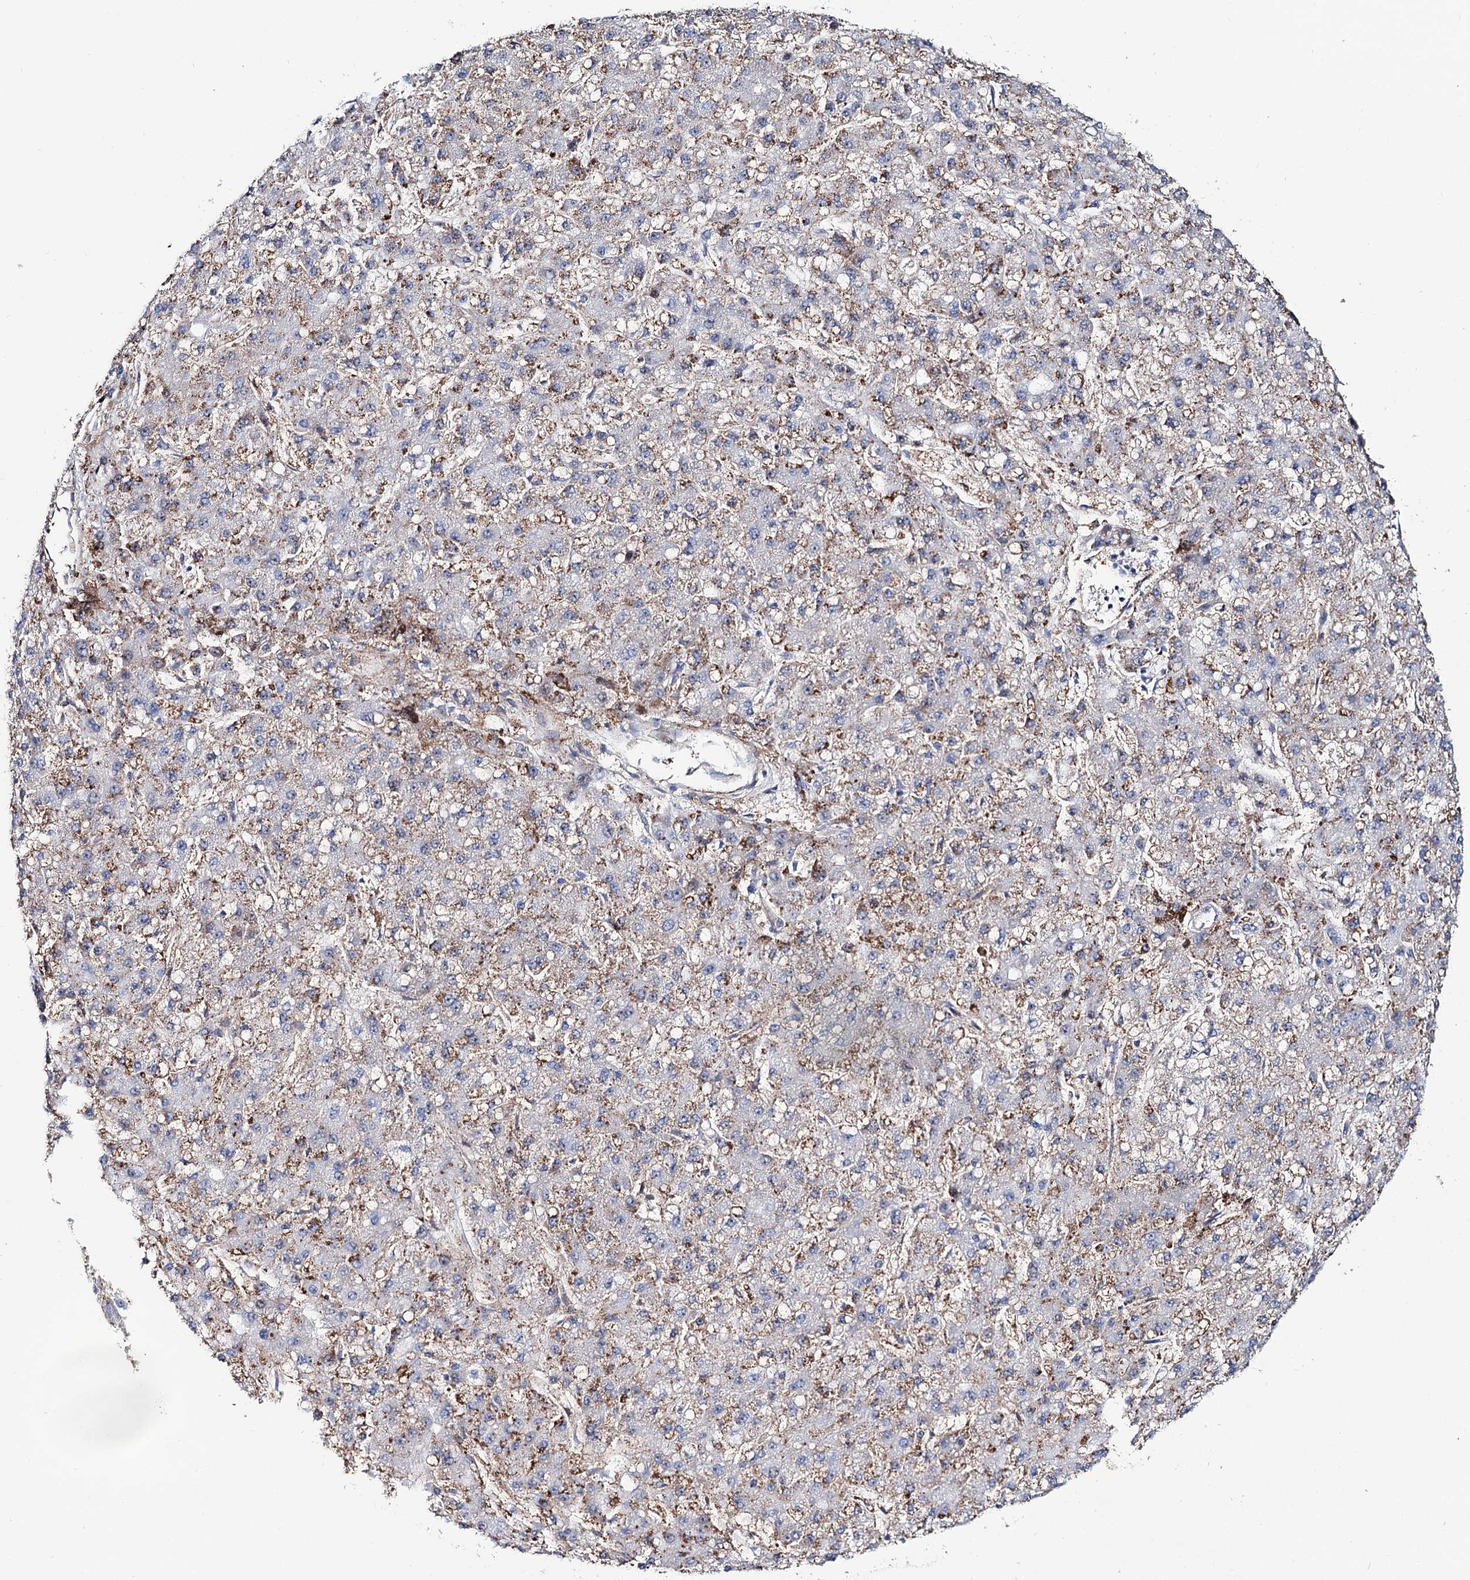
{"staining": {"intensity": "moderate", "quantity": "25%-75%", "location": "cytoplasmic/membranous"}, "tissue": "liver cancer", "cell_type": "Tumor cells", "image_type": "cancer", "snomed": [{"axis": "morphology", "description": "Carcinoma, Hepatocellular, NOS"}, {"axis": "topography", "description": "Liver"}], "caption": "There is medium levels of moderate cytoplasmic/membranous expression in tumor cells of liver cancer (hepatocellular carcinoma), as demonstrated by immunohistochemical staining (brown color).", "gene": "PTDSS2", "patient": {"sex": "male", "age": 67}}